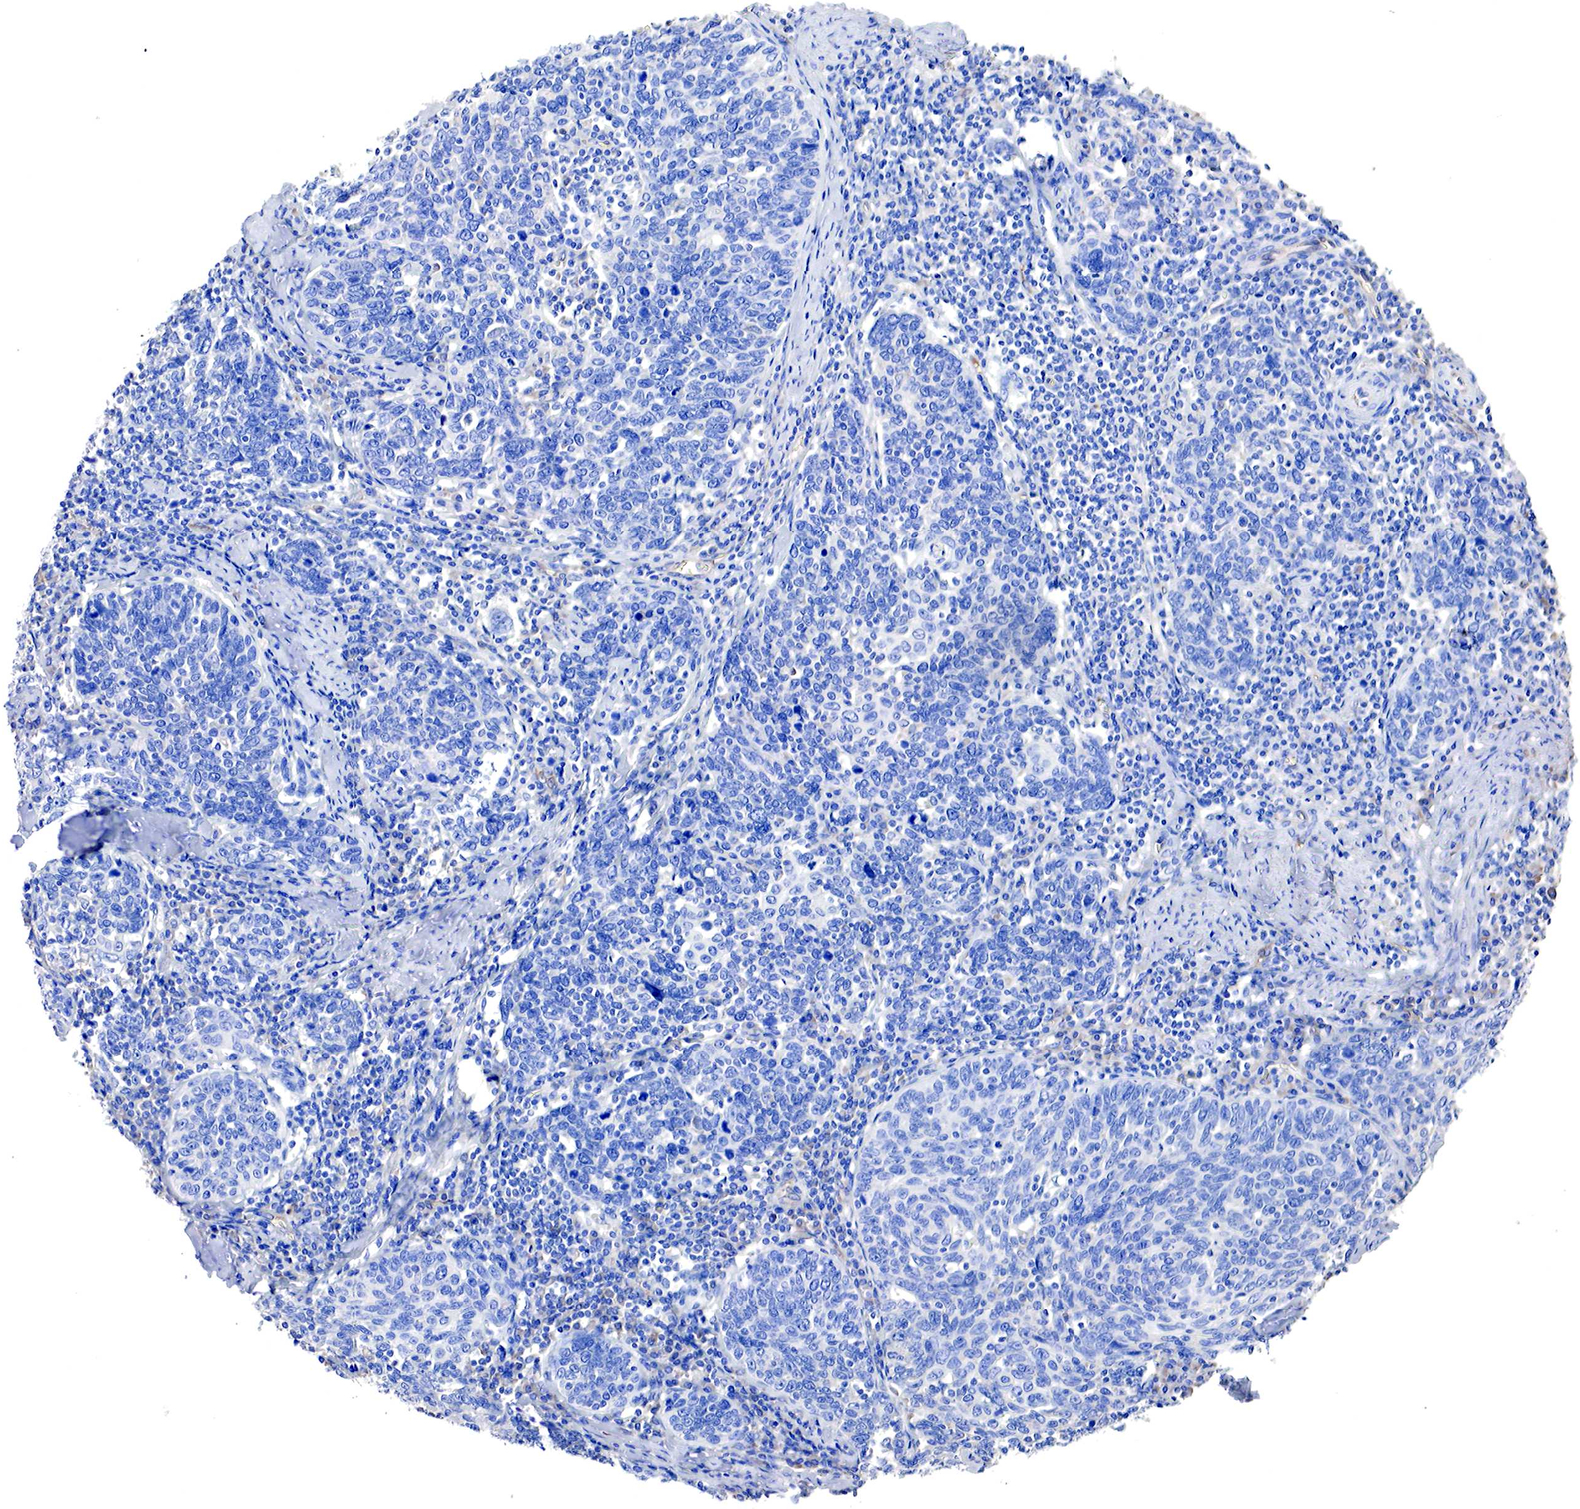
{"staining": {"intensity": "negative", "quantity": "none", "location": "none"}, "tissue": "cervical cancer", "cell_type": "Tumor cells", "image_type": "cancer", "snomed": [{"axis": "morphology", "description": "Squamous cell carcinoma, NOS"}, {"axis": "topography", "description": "Cervix"}], "caption": "The image exhibits no staining of tumor cells in cervical cancer (squamous cell carcinoma). (Stains: DAB (3,3'-diaminobenzidine) immunohistochemistry (IHC) with hematoxylin counter stain, Microscopy: brightfield microscopy at high magnification).", "gene": "RDX", "patient": {"sex": "female", "age": 41}}